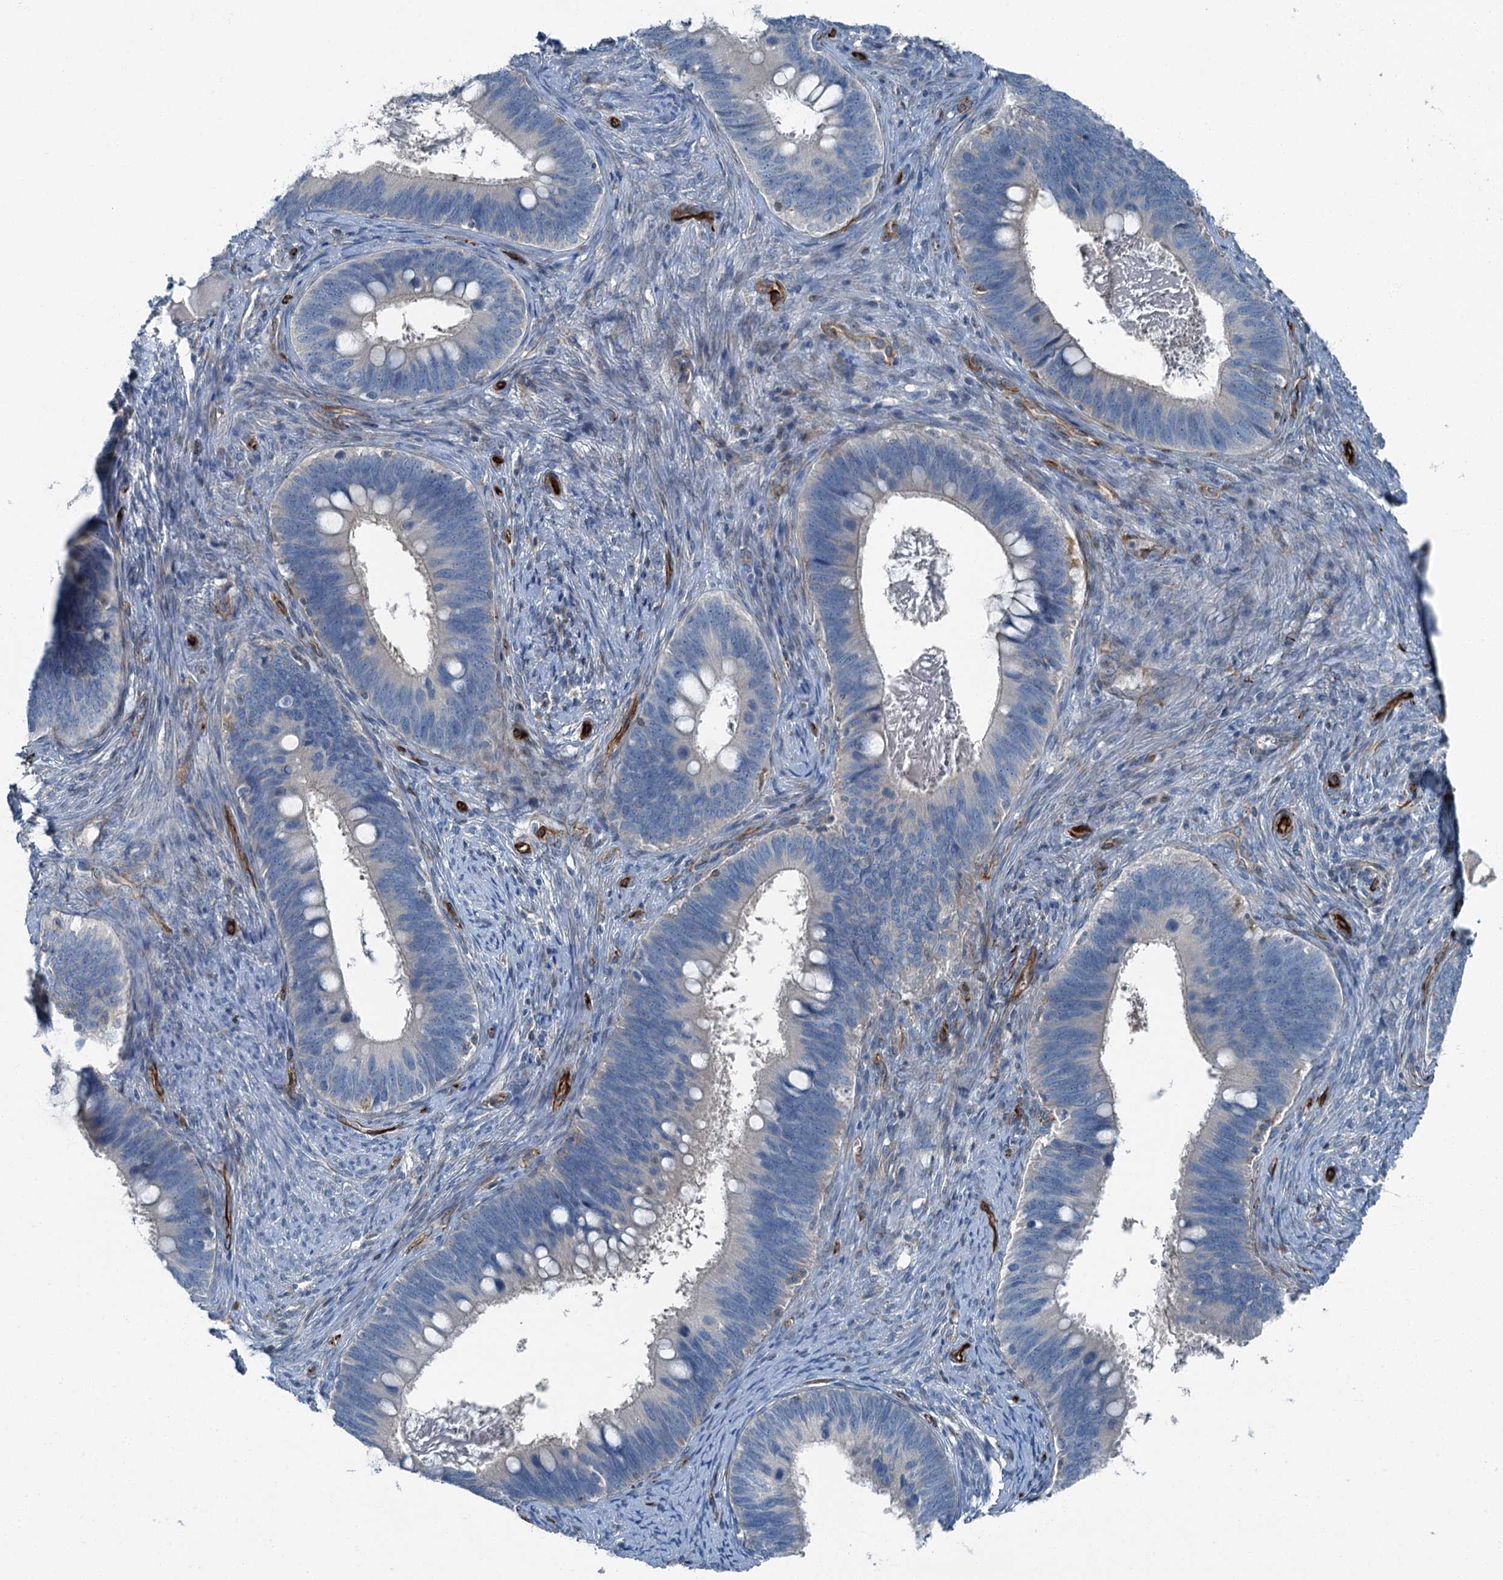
{"staining": {"intensity": "negative", "quantity": "none", "location": "none"}, "tissue": "cervical cancer", "cell_type": "Tumor cells", "image_type": "cancer", "snomed": [{"axis": "morphology", "description": "Adenocarcinoma, NOS"}, {"axis": "topography", "description": "Cervix"}], "caption": "Immunohistochemistry (IHC) micrograph of human adenocarcinoma (cervical) stained for a protein (brown), which shows no expression in tumor cells.", "gene": "AXL", "patient": {"sex": "female", "age": 42}}